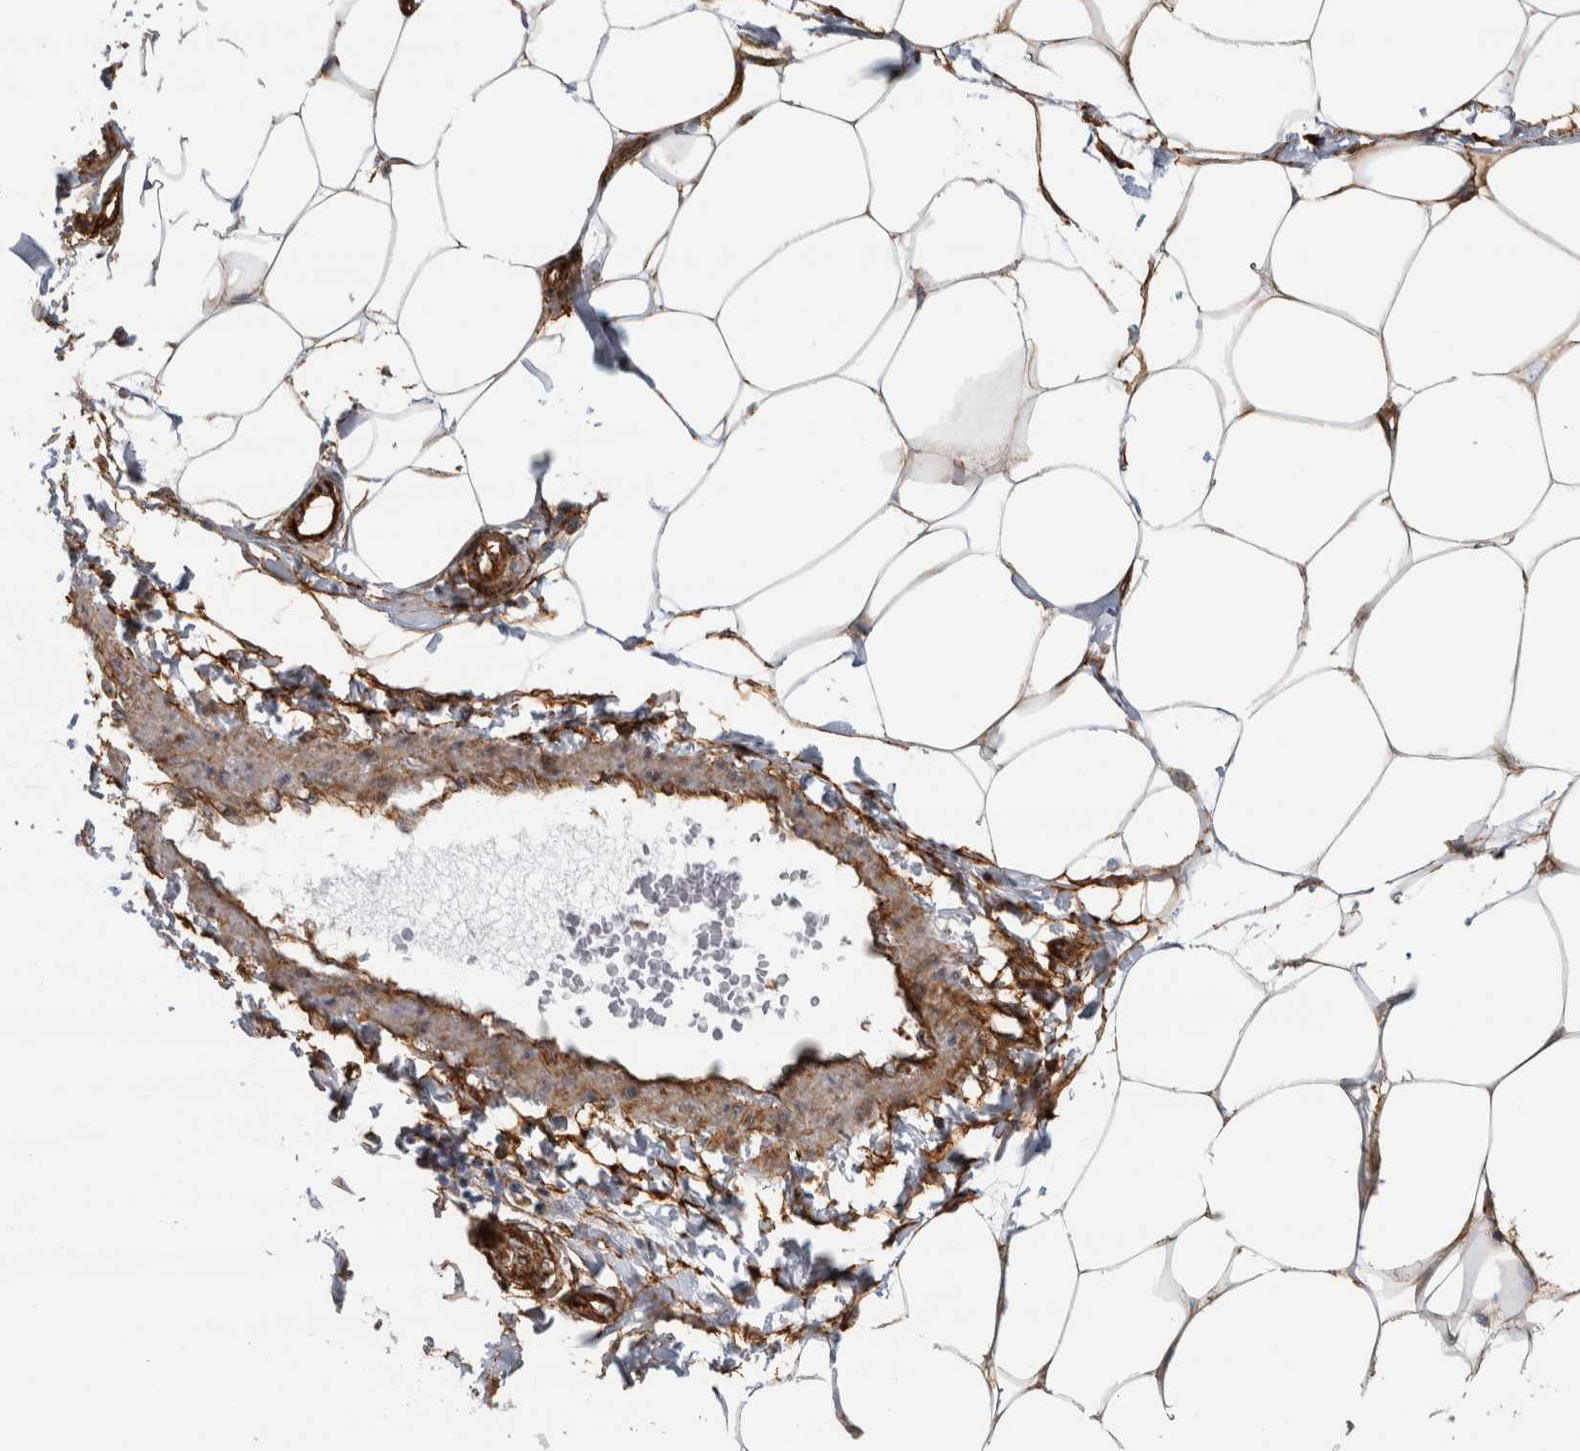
{"staining": {"intensity": "moderate", "quantity": ">75%", "location": "cytoplasmic/membranous"}, "tissue": "adipose tissue", "cell_type": "Adipocytes", "image_type": "normal", "snomed": [{"axis": "morphology", "description": "Normal tissue, NOS"}, {"axis": "morphology", "description": "Adenocarcinoma, NOS"}, {"axis": "topography", "description": "Colon"}, {"axis": "topography", "description": "Peripheral nerve tissue"}], "caption": "Adipose tissue stained with IHC exhibits moderate cytoplasmic/membranous positivity in approximately >75% of adipocytes.", "gene": "AHNAK", "patient": {"sex": "male", "age": 14}}